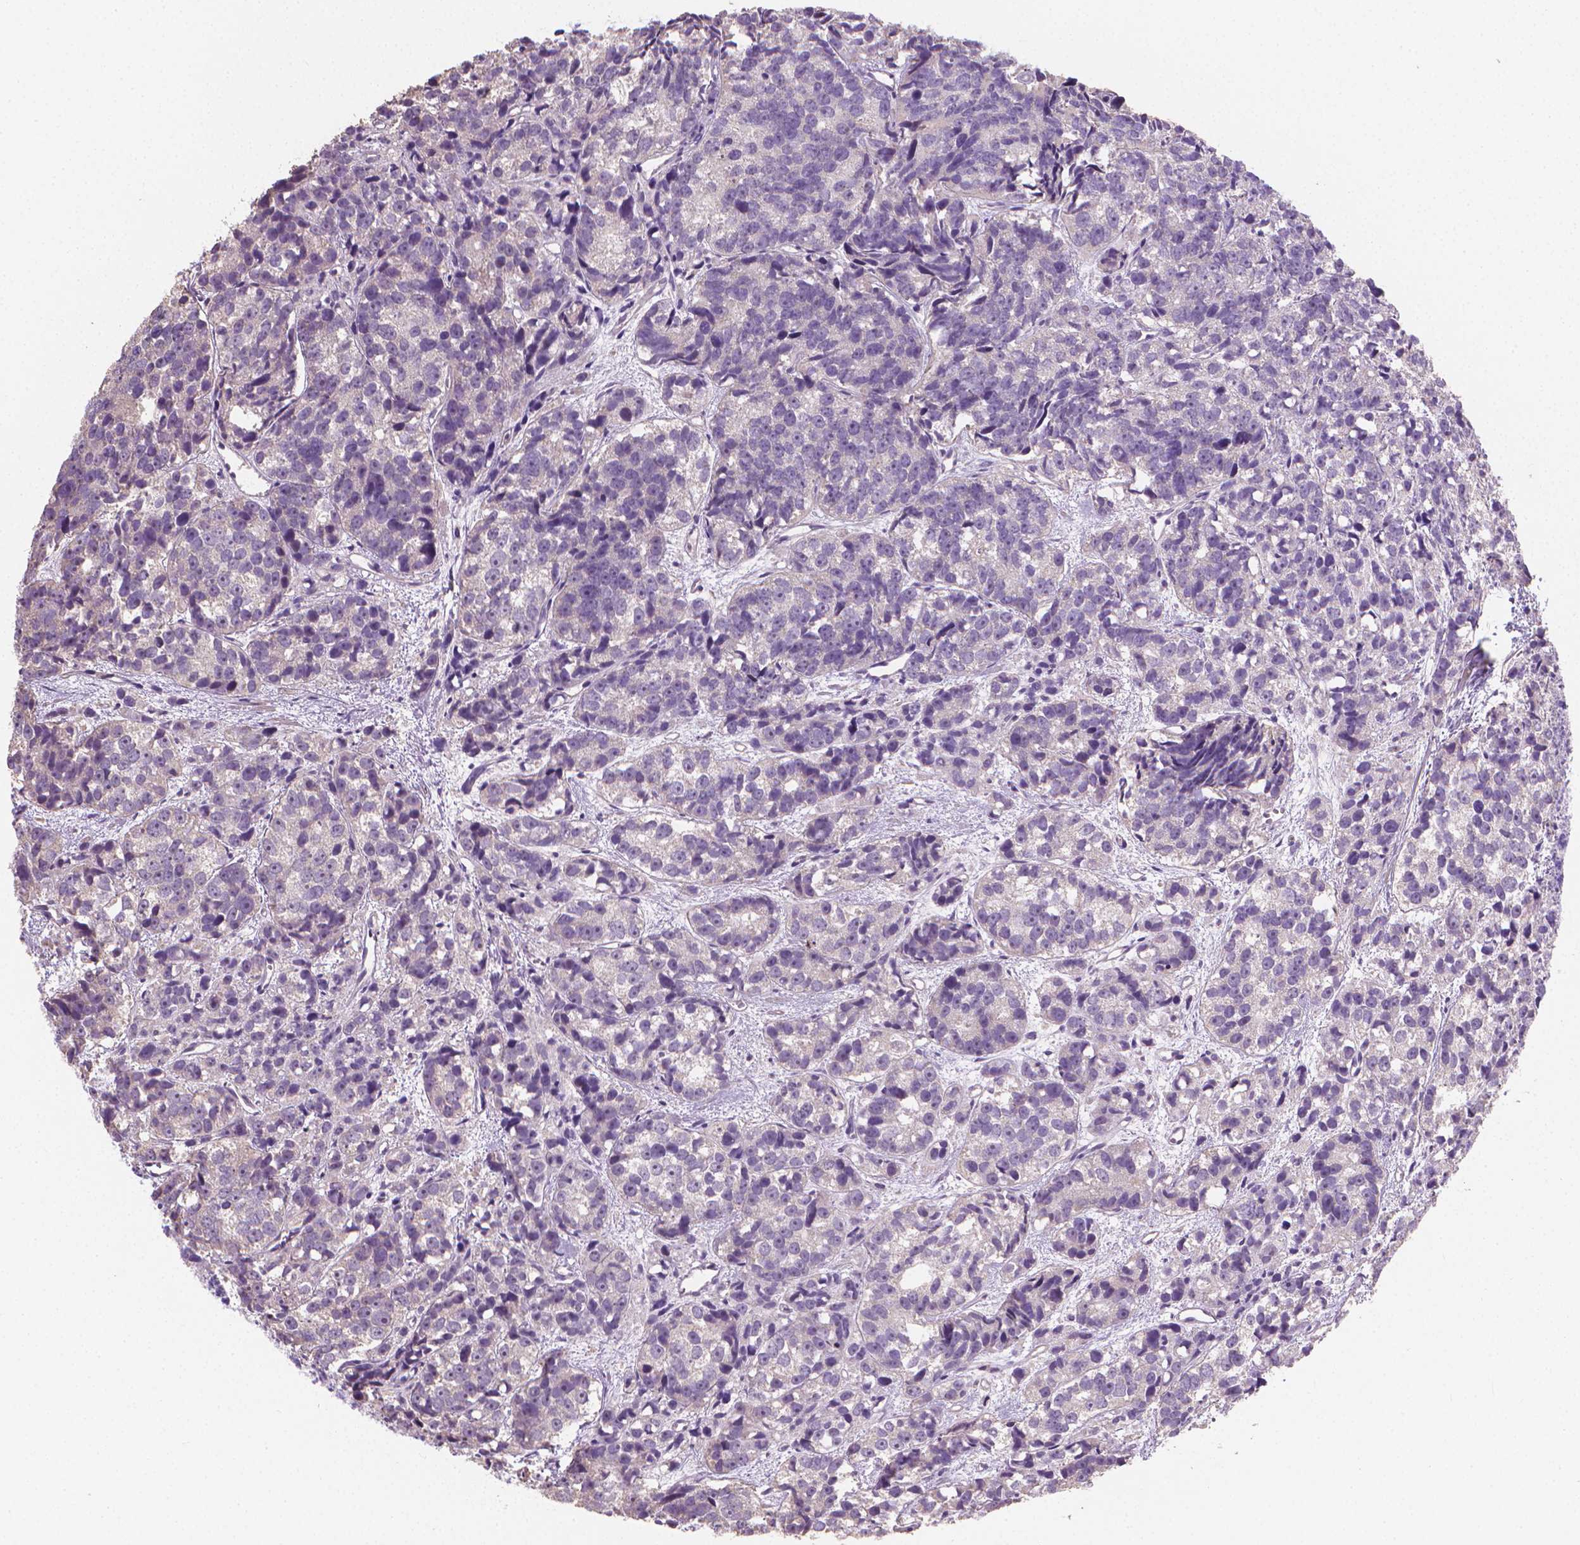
{"staining": {"intensity": "negative", "quantity": "none", "location": "none"}, "tissue": "prostate cancer", "cell_type": "Tumor cells", "image_type": "cancer", "snomed": [{"axis": "morphology", "description": "Adenocarcinoma, High grade"}, {"axis": "topography", "description": "Prostate"}], "caption": "Histopathology image shows no protein expression in tumor cells of prostate adenocarcinoma (high-grade) tissue.", "gene": "CATIP", "patient": {"sex": "male", "age": 77}}